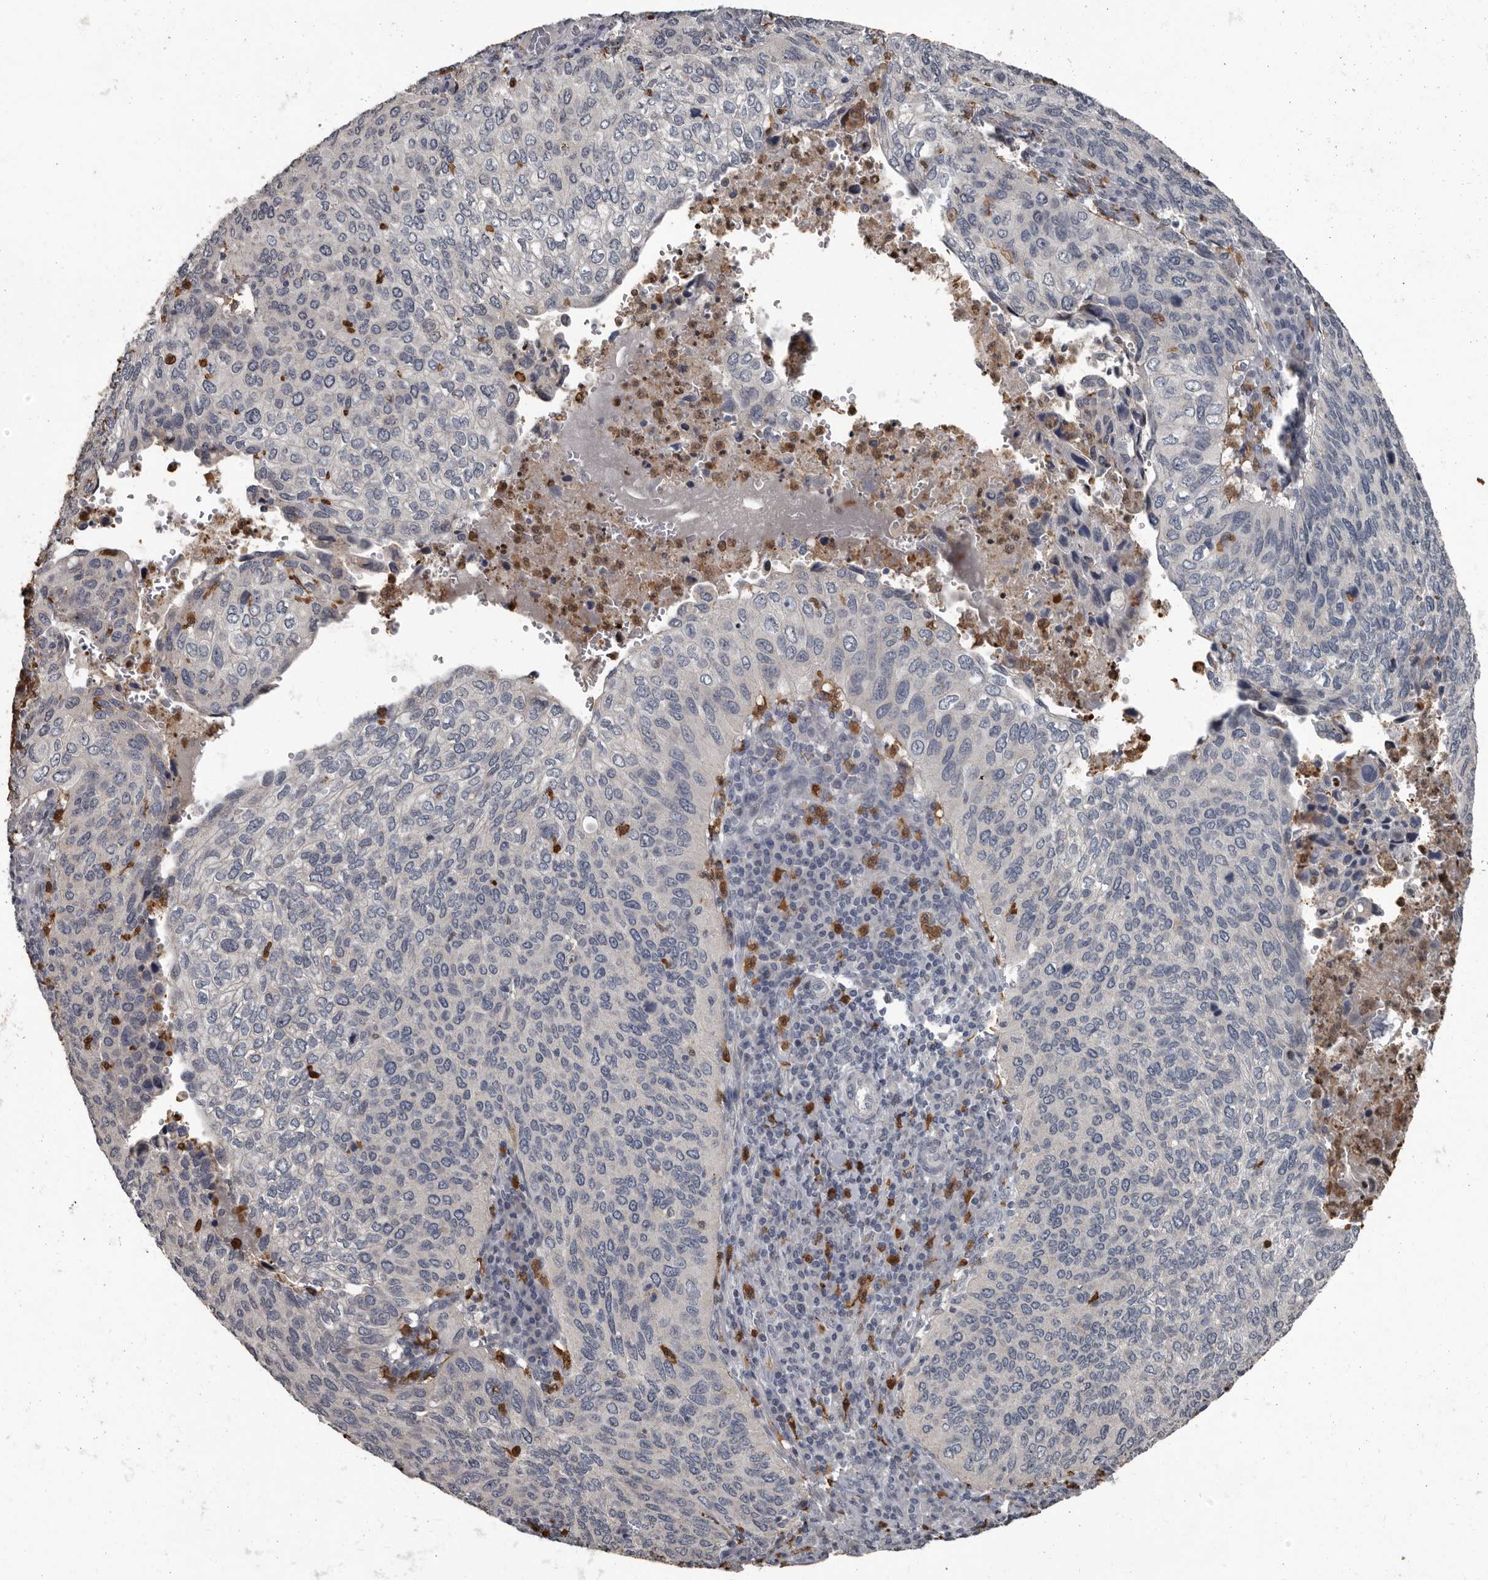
{"staining": {"intensity": "negative", "quantity": "none", "location": "none"}, "tissue": "cervical cancer", "cell_type": "Tumor cells", "image_type": "cancer", "snomed": [{"axis": "morphology", "description": "Squamous cell carcinoma, NOS"}, {"axis": "topography", "description": "Cervix"}], "caption": "Human cervical squamous cell carcinoma stained for a protein using IHC demonstrates no expression in tumor cells.", "gene": "GPR157", "patient": {"sex": "female", "age": 38}}